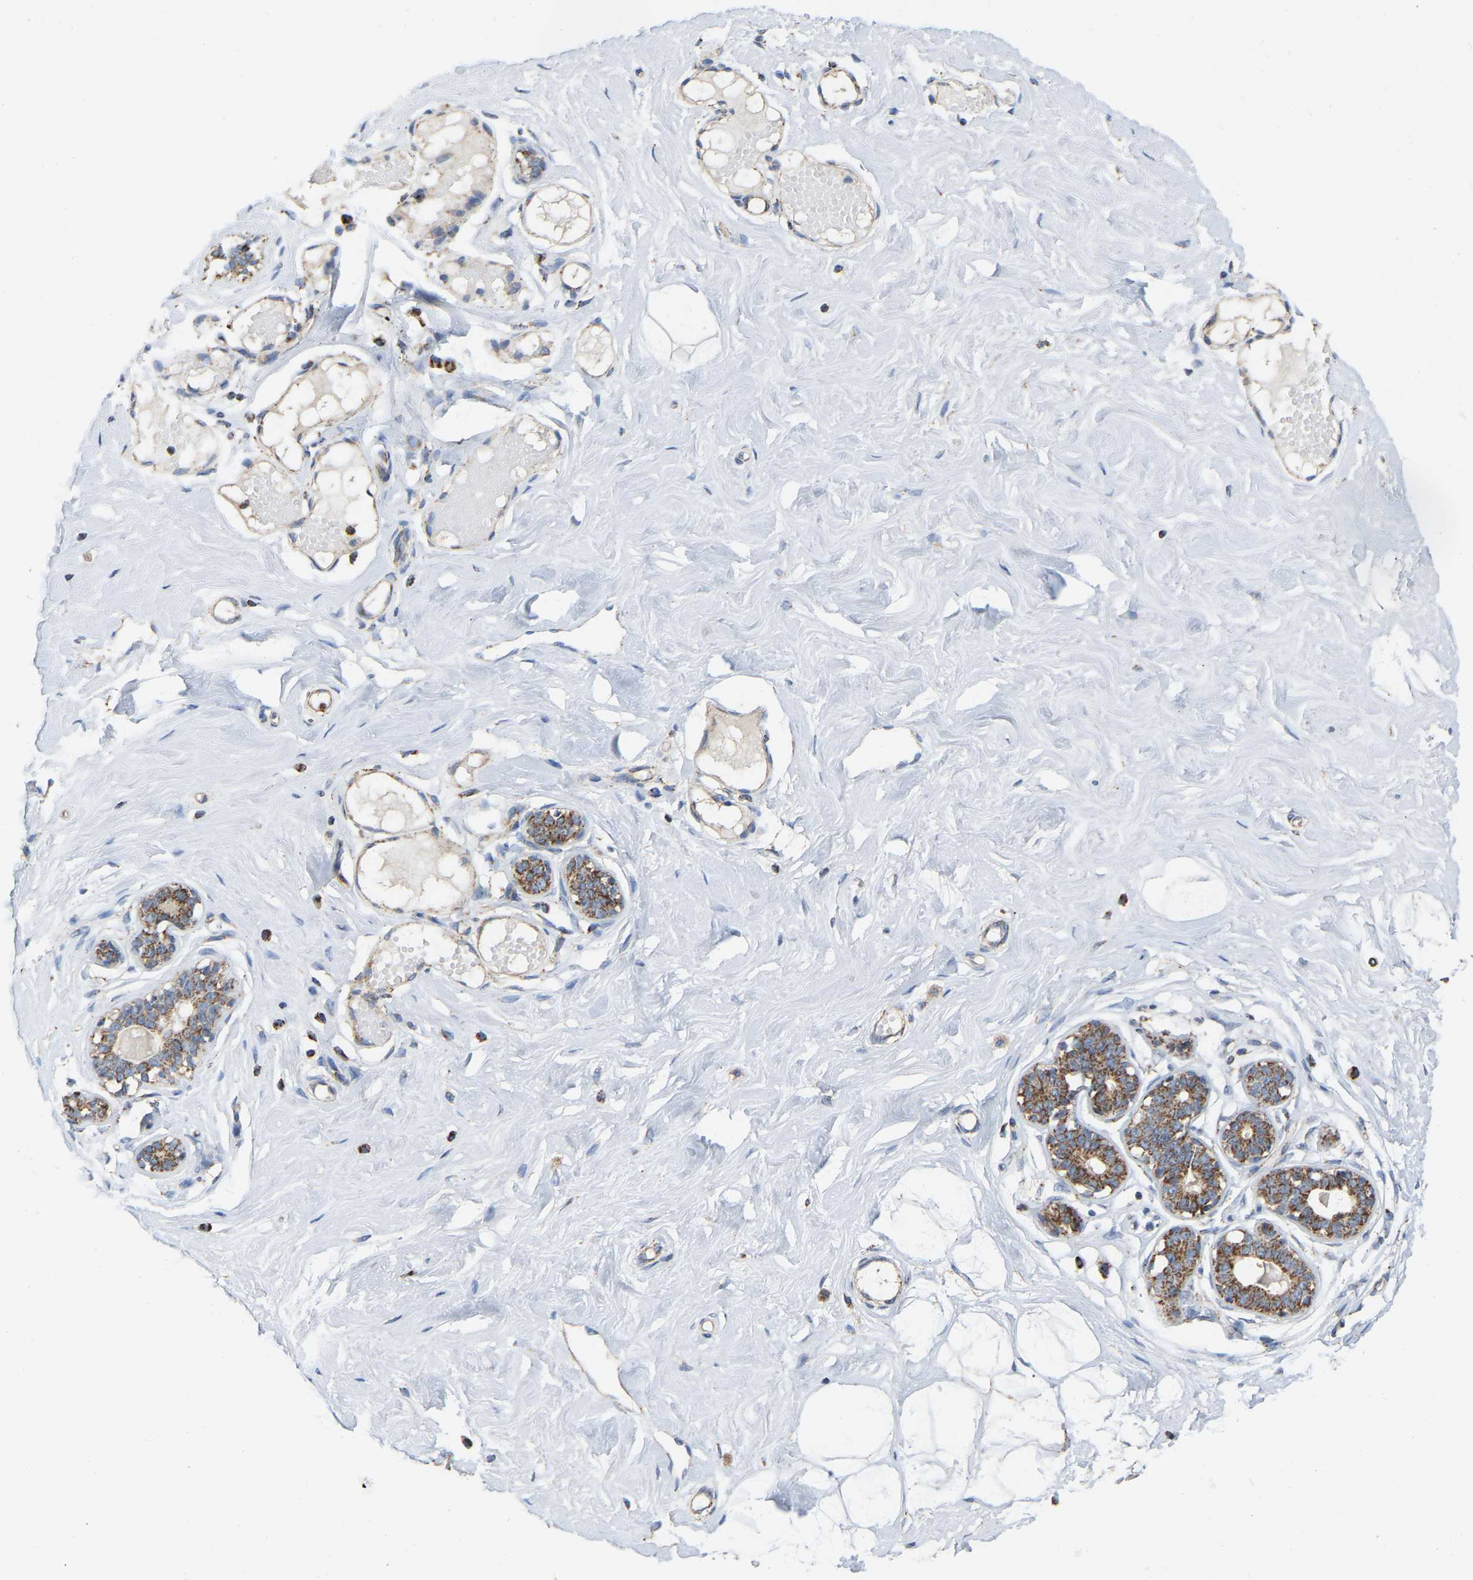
{"staining": {"intensity": "weak", "quantity": ">75%", "location": "cytoplasmic/membranous"}, "tissue": "breast", "cell_type": "Adipocytes", "image_type": "normal", "snomed": [{"axis": "morphology", "description": "Normal tissue, NOS"}, {"axis": "topography", "description": "Breast"}], "caption": "Immunohistochemical staining of unremarkable human breast shows >75% levels of weak cytoplasmic/membranous protein positivity in approximately >75% of adipocytes.", "gene": "CBLB", "patient": {"sex": "female", "age": 23}}